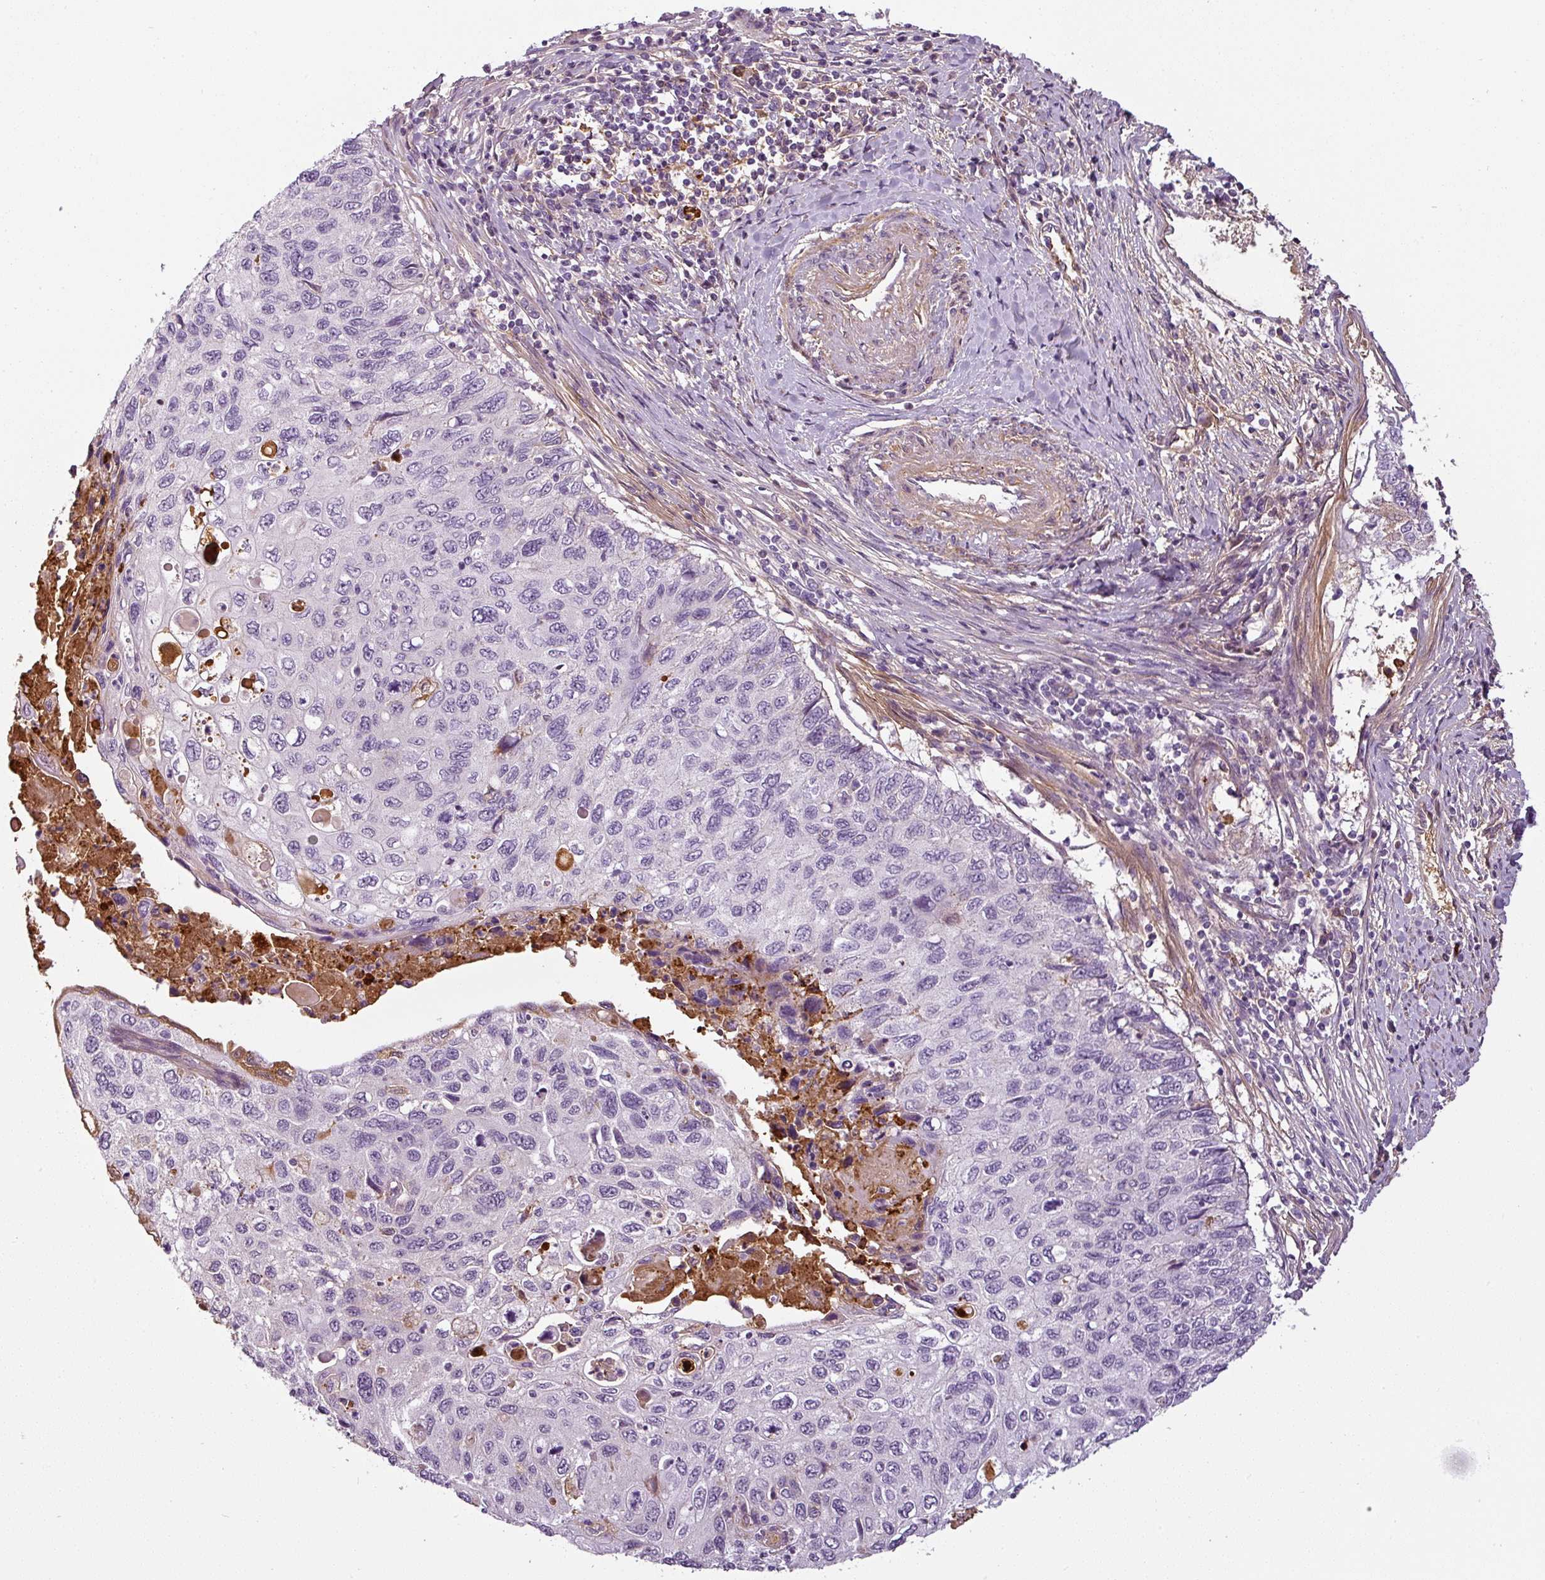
{"staining": {"intensity": "negative", "quantity": "none", "location": "none"}, "tissue": "cervical cancer", "cell_type": "Tumor cells", "image_type": "cancer", "snomed": [{"axis": "morphology", "description": "Squamous cell carcinoma, NOS"}, {"axis": "topography", "description": "Cervix"}], "caption": "The histopathology image displays no significant positivity in tumor cells of squamous cell carcinoma (cervical). (Stains: DAB (3,3'-diaminobenzidine) immunohistochemistry with hematoxylin counter stain, Microscopy: brightfield microscopy at high magnification).", "gene": "APOC1", "patient": {"sex": "female", "age": 70}}